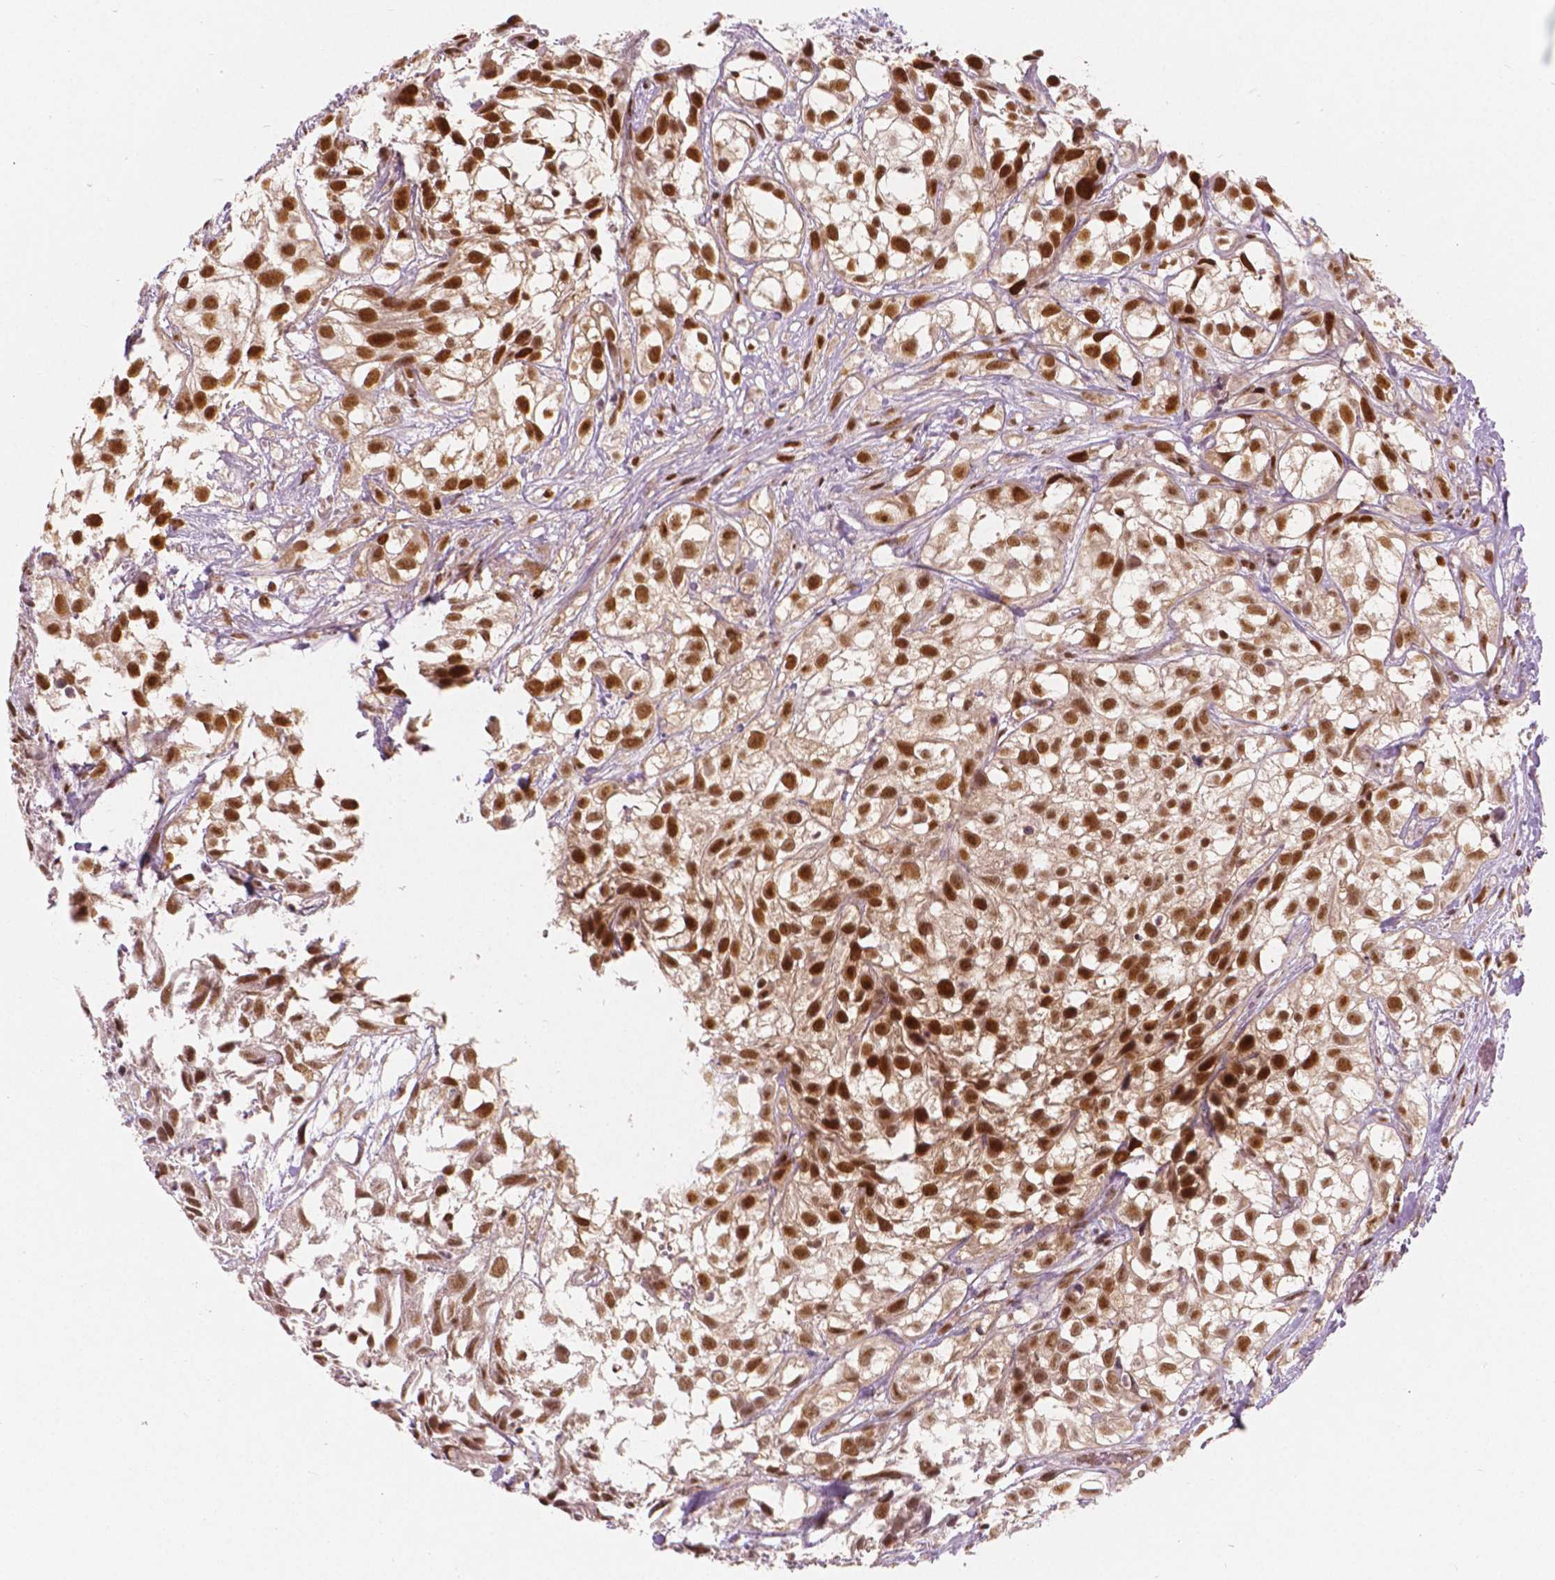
{"staining": {"intensity": "strong", "quantity": ">75%", "location": "nuclear"}, "tissue": "urothelial cancer", "cell_type": "Tumor cells", "image_type": "cancer", "snomed": [{"axis": "morphology", "description": "Urothelial carcinoma, High grade"}, {"axis": "topography", "description": "Urinary bladder"}], "caption": "A brown stain highlights strong nuclear expression of a protein in urothelial carcinoma (high-grade) tumor cells.", "gene": "NSD2", "patient": {"sex": "male", "age": 56}}